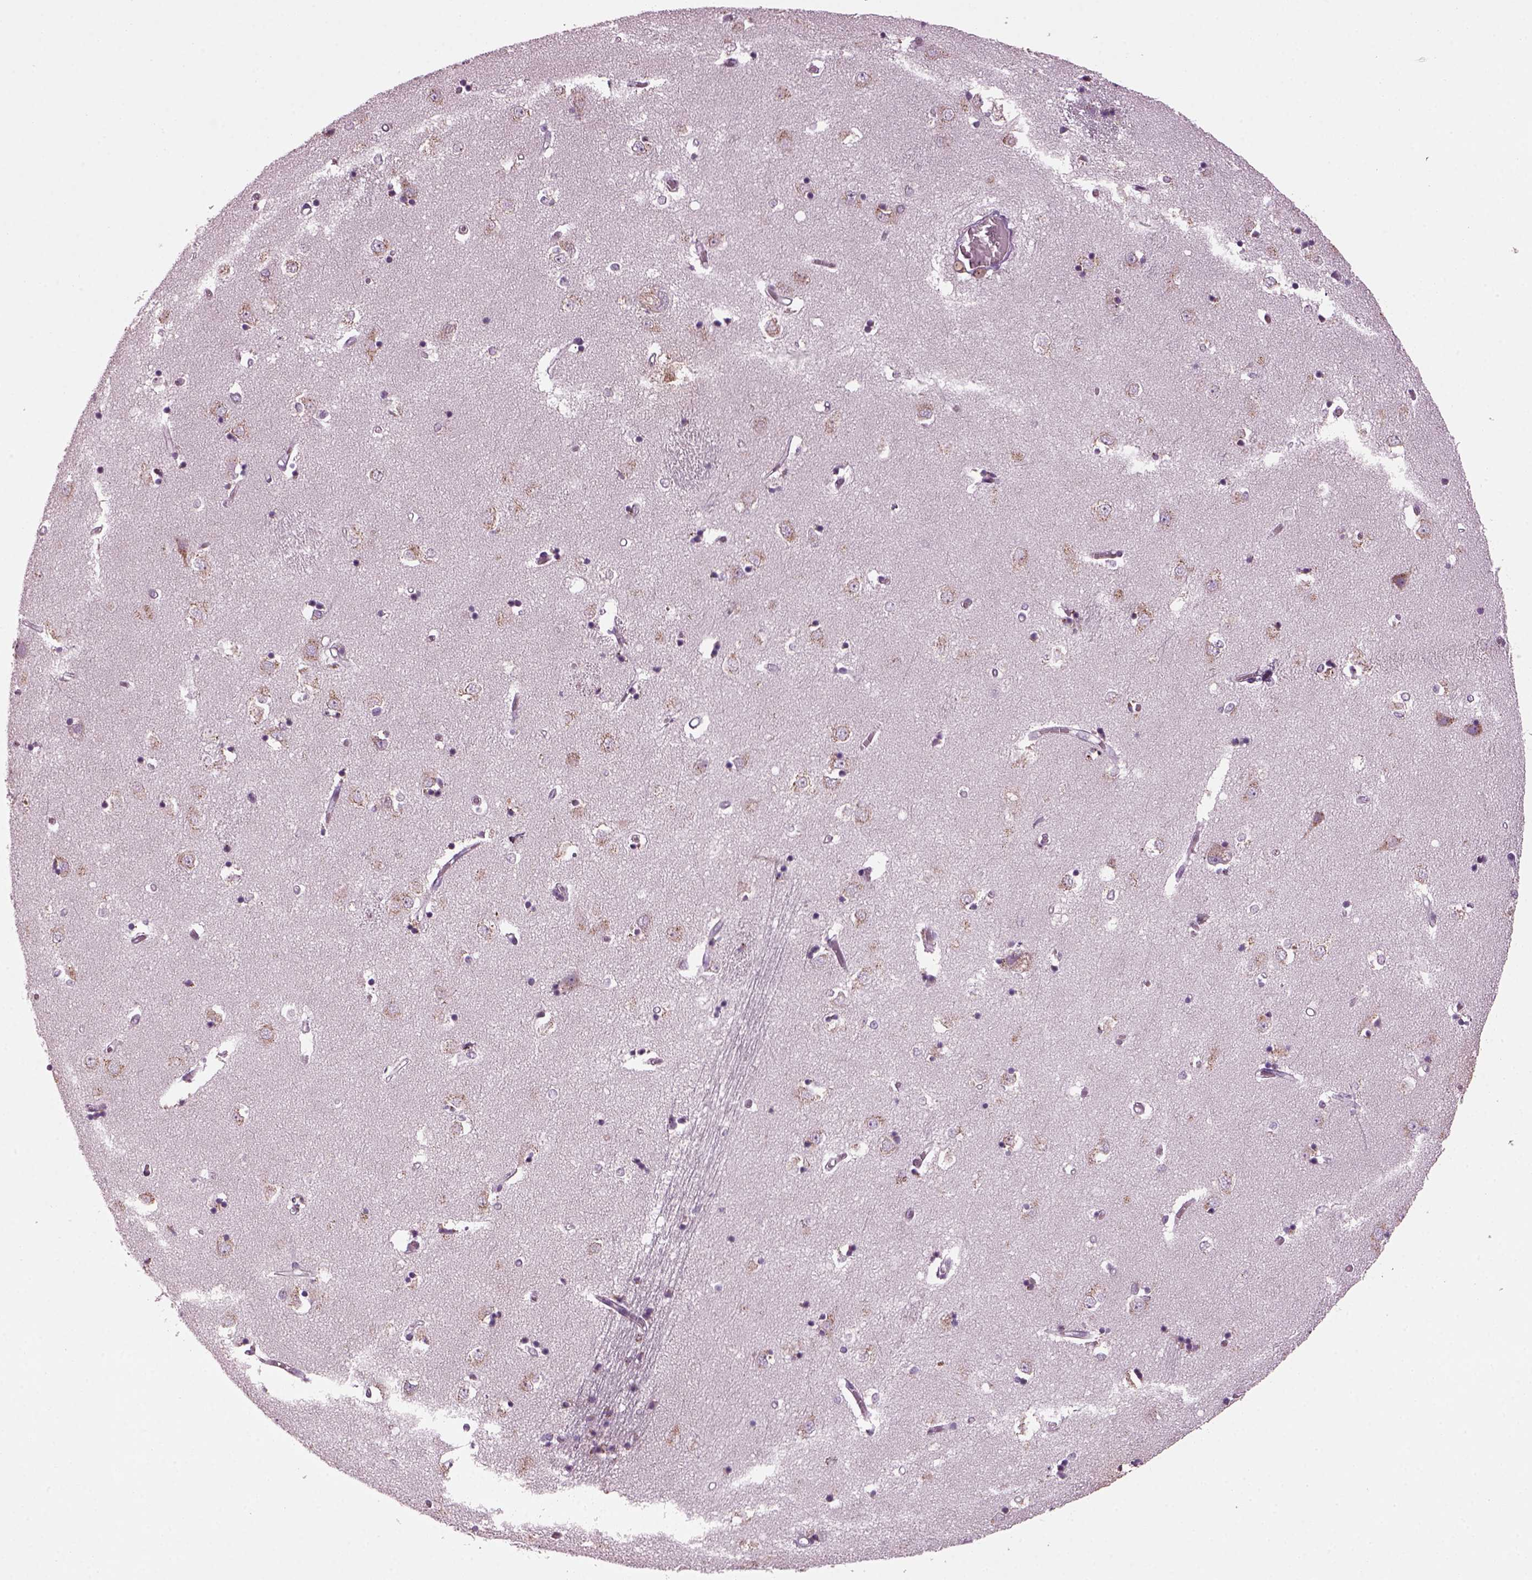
{"staining": {"intensity": "negative", "quantity": "none", "location": "none"}, "tissue": "caudate", "cell_type": "Glial cells", "image_type": "normal", "snomed": [{"axis": "morphology", "description": "Normal tissue, NOS"}, {"axis": "topography", "description": "Lateral ventricle wall"}], "caption": "An image of caudate stained for a protein shows no brown staining in glial cells.", "gene": "TMEM231", "patient": {"sex": "male", "age": 54}}